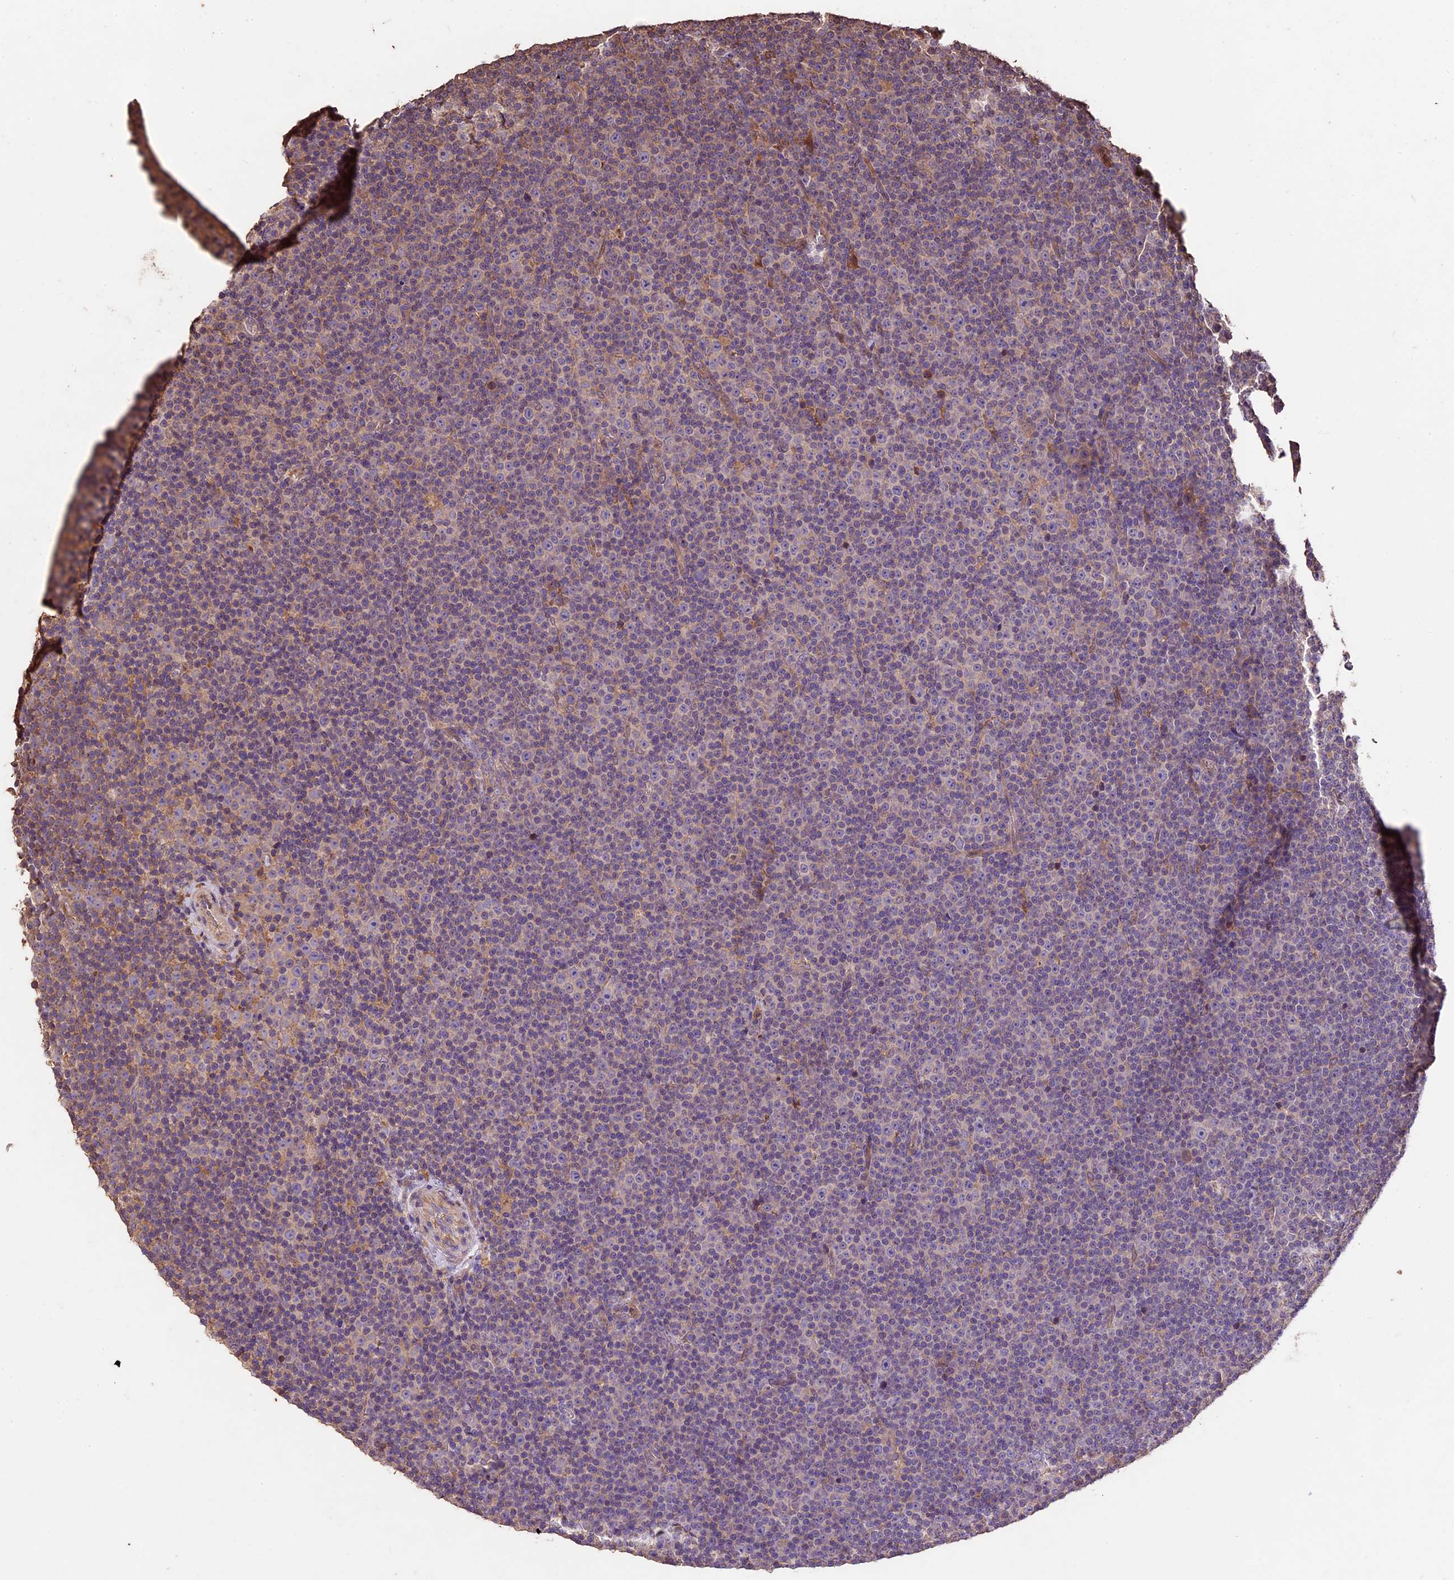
{"staining": {"intensity": "negative", "quantity": "none", "location": "none"}, "tissue": "lymphoma", "cell_type": "Tumor cells", "image_type": "cancer", "snomed": [{"axis": "morphology", "description": "Malignant lymphoma, non-Hodgkin's type, Low grade"}, {"axis": "topography", "description": "Lymph node"}], "caption": "Immunohistochemistry of human low-grade malignant lymphoma, non-Hodgkin's type demonstrates no staining in tumor cells.", "gene": "CRLF1", "patient": {"sex": "female", "age": 67}}